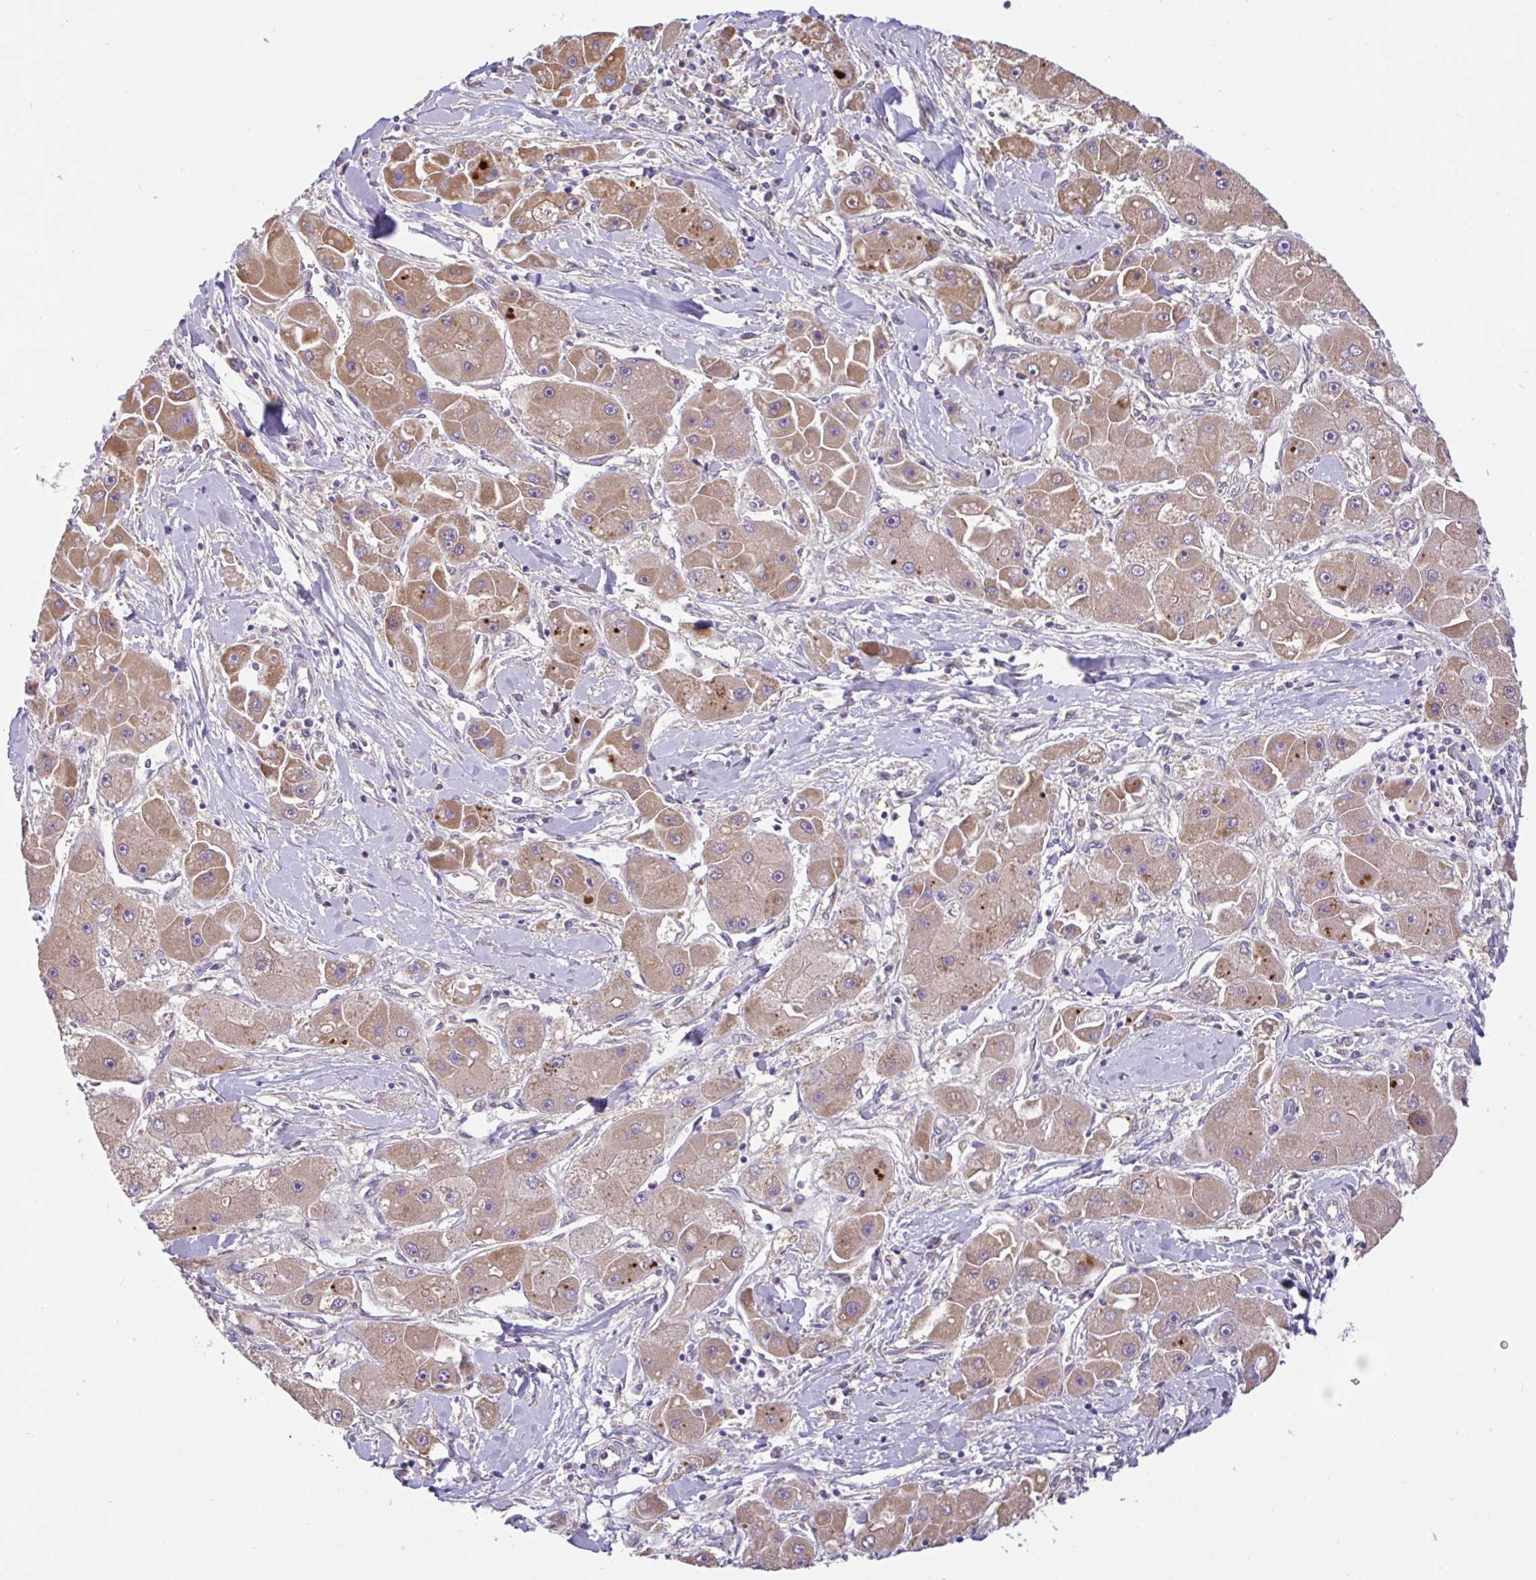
{"staining": {"intensity": "weak", "quantity": ">75%", "location": "cytoplasmic/membranous"}, "tissue": "liver cancer", "cell_type": "Tumor cells", "image_type": "cancer", "snomed": [{"axis": "morphology", "description": "Carcinoma, Hepatocellular, NOS"}, {"axis": "topography", "description": "Liver"}], "caption": "A photomicrograph showing weak cytoplasmic/membranous positivity in approximately >75% of tumor cells in liver cancer (hepatocellular carcinoma), as visualized by brown immunohistochemical staining.", "gene": "DLEU7", "patient": {"sex": "male", "age": 24}}